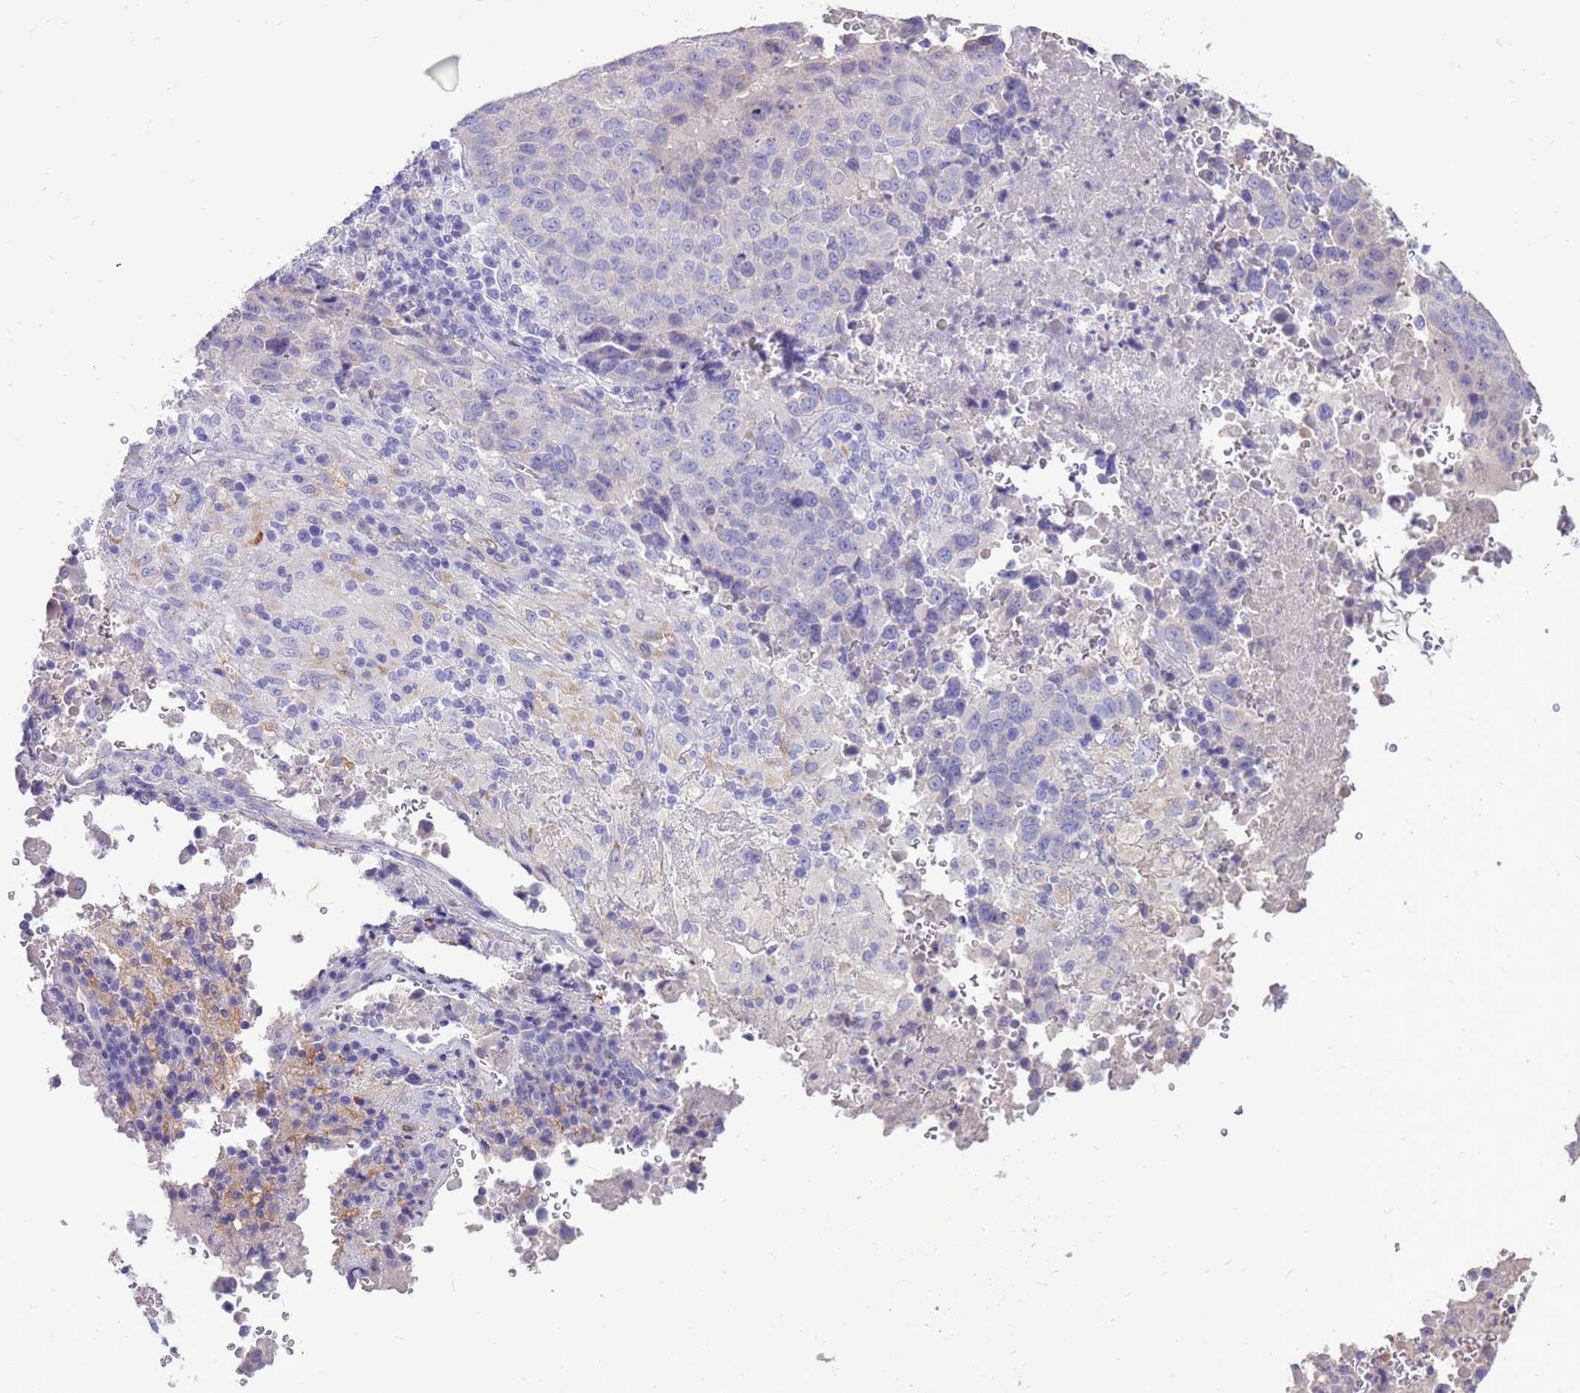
{"staining": {"intensity": "negative", "quantity": "none", "location": "none"}, "tissue": "lung cancer", "cell_type": "Tumor cells", "image_type": "cancer", "snomed": [{"axis": "morphology", "description": "Squamous cell carcinoma, NOS"}, {"axis": "topography", "description": "Lung"}], "caption": "High magnification brightfield microscopy of squamous cell carcinoma (lung) stained with DAB (brown) and counterstained with hematoxylin (blue): tumor cells show no significant positivity.", "gene": "PDE10A", "patient": {"sex": "male", "age": 73}}